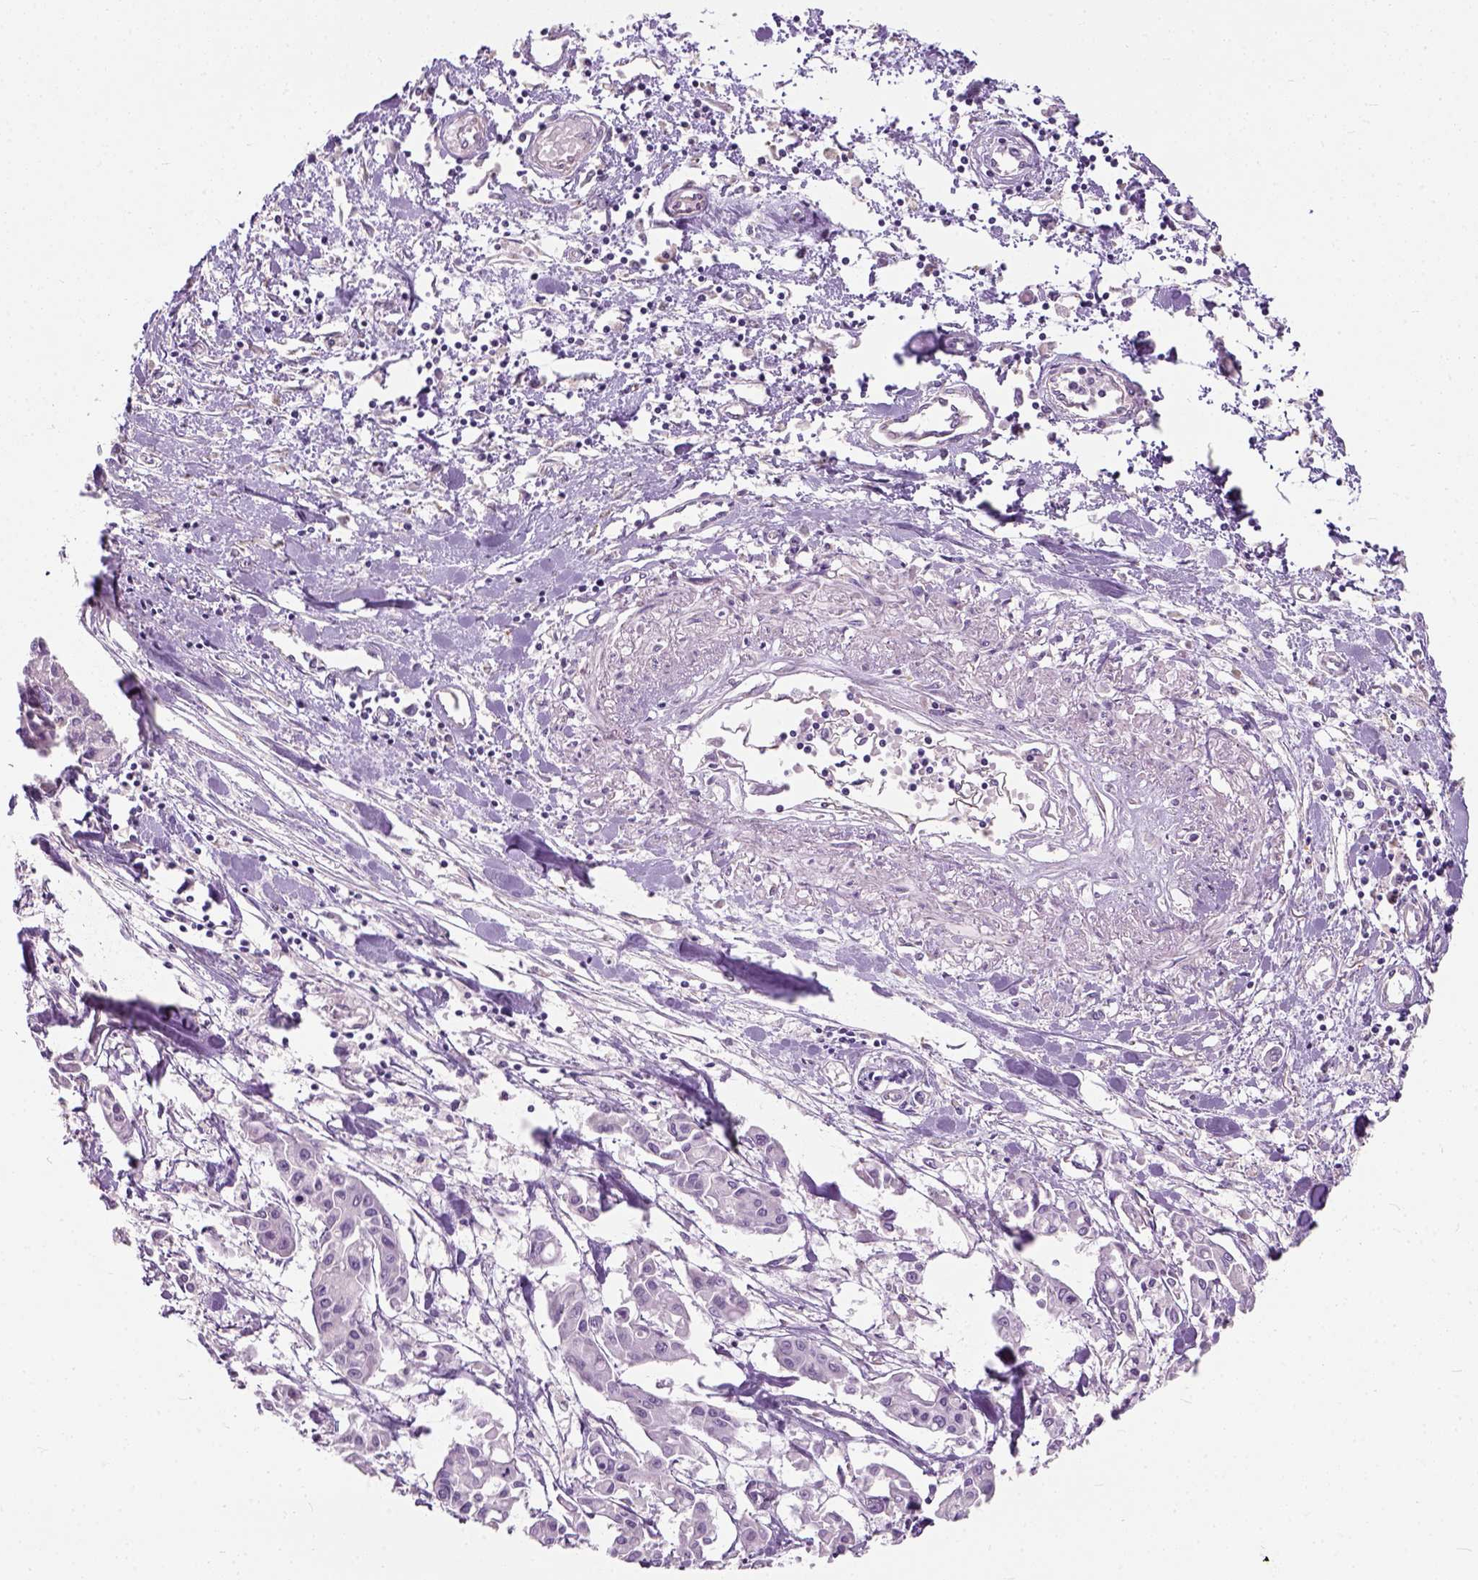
{"staining": {"intensity": "negative", "quantity": "none", "location": "none"}, "tissue": "pancreatic cancer", "cell_type": "Tumor cells", "image_type": "cancer", "snomed": [{"axis": "morphology", "description": "Adenocarcinoma, NOS"}, {"axis": "topography", "description": "Pancreas"}], "caption": "This is an immunohistochemistry photomicrograph of adenocarcinoma (pancreatic). There is no staining in tumor cells.", "gene": "TRIM72", "patient": {"sex": "male", "age": 61}}